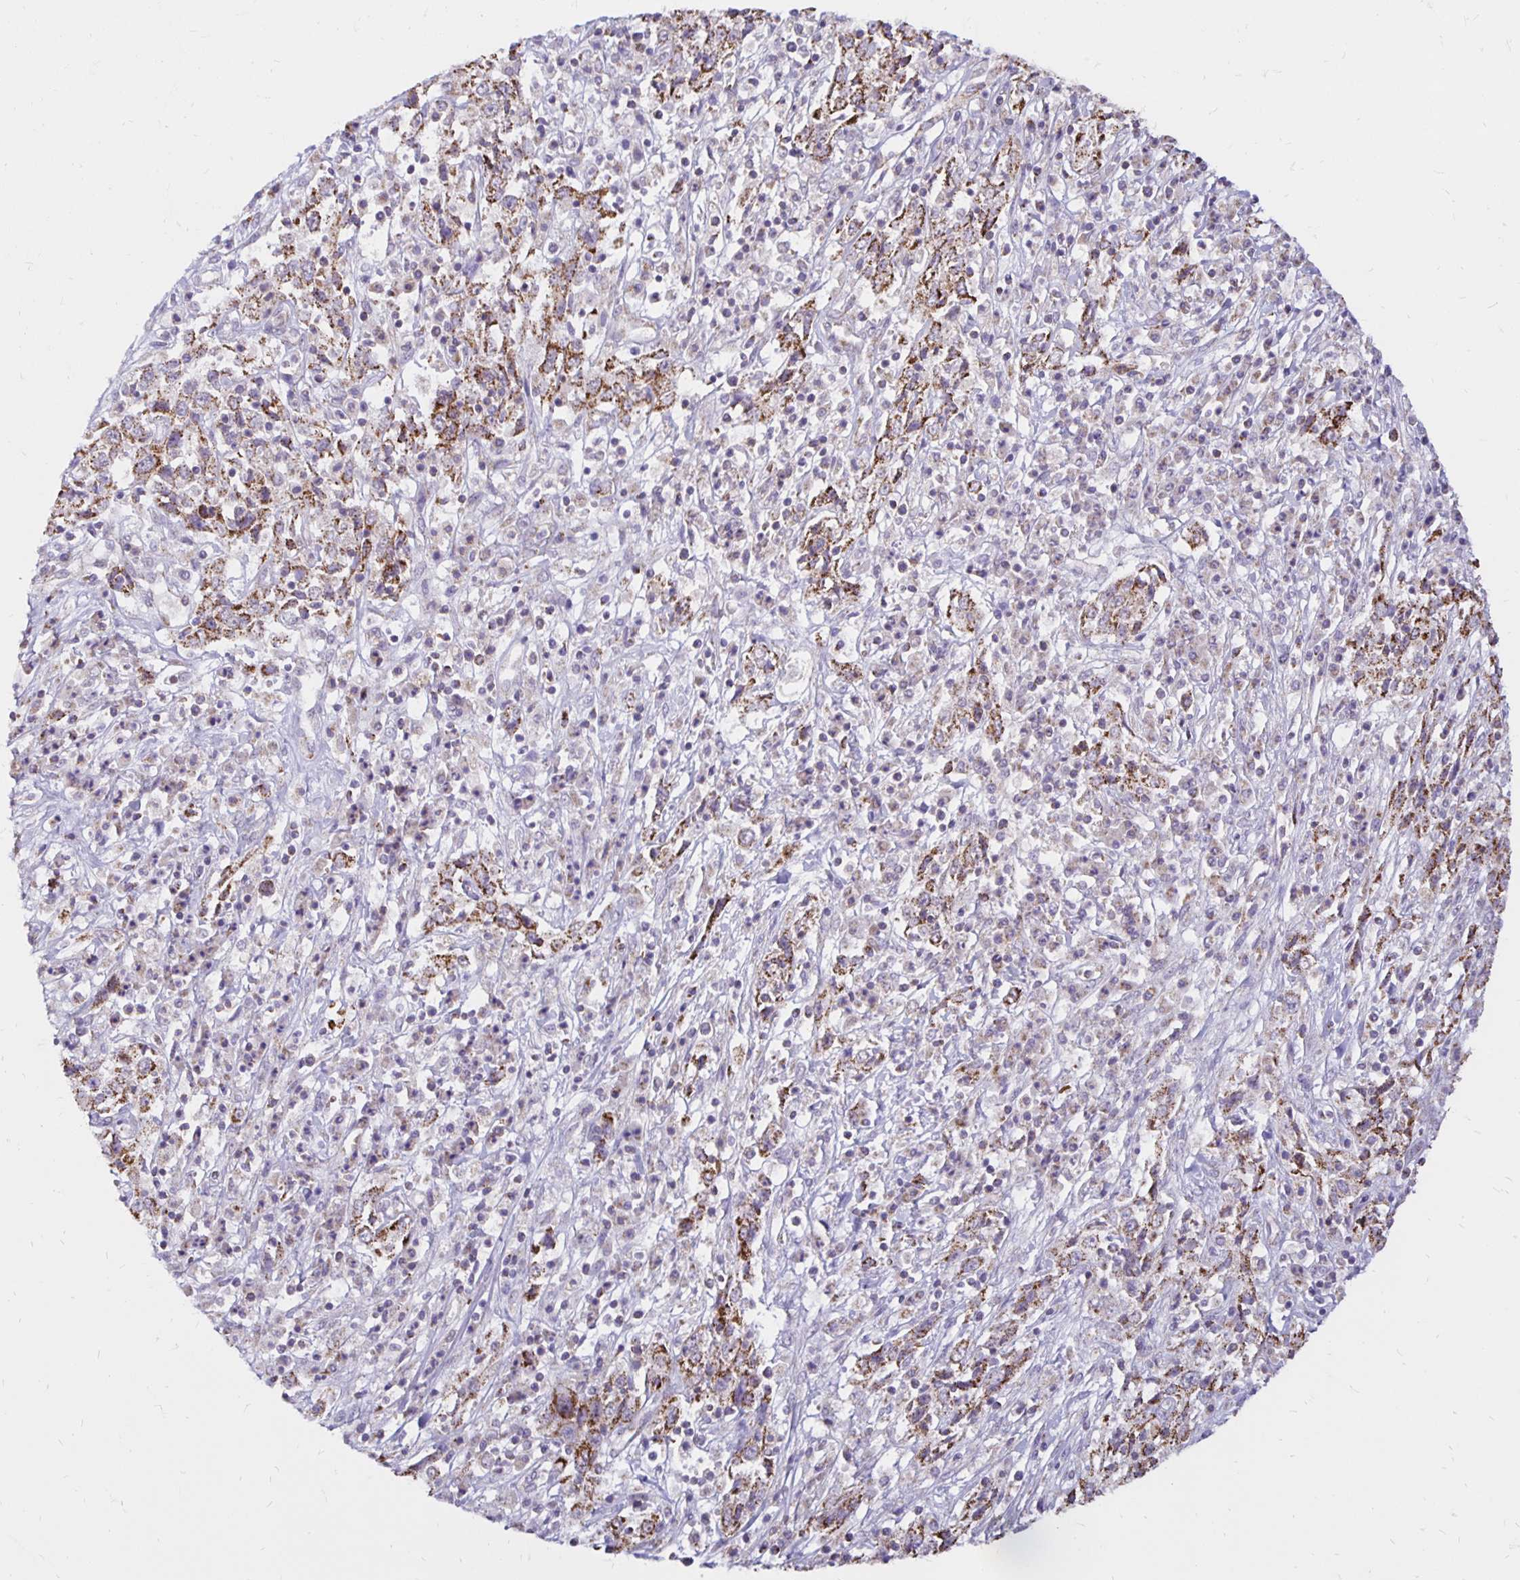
{"staining": {"intensity": "moderate", "quantity": ">75%", "location": "cytoplasmic/membranous"}, "tissue": "cervical cancer", "cell_type": "Tumor cells", "image_type": "cancer", "snomed": [{"axis": "morphology", "description": "Adenocarcinoma, NOS"}, {"axis": "topography", "description": "Cervix"}], "caption": "A micrograph showing moderate cytoplasmic/membranous staining in about >75% of tumor cells in cervical cancer (adenocarcinoma), as visualized by brown immunohistochemical staining.", "gene": "IER3", "patient": {"sex": "female", "age": 40}}